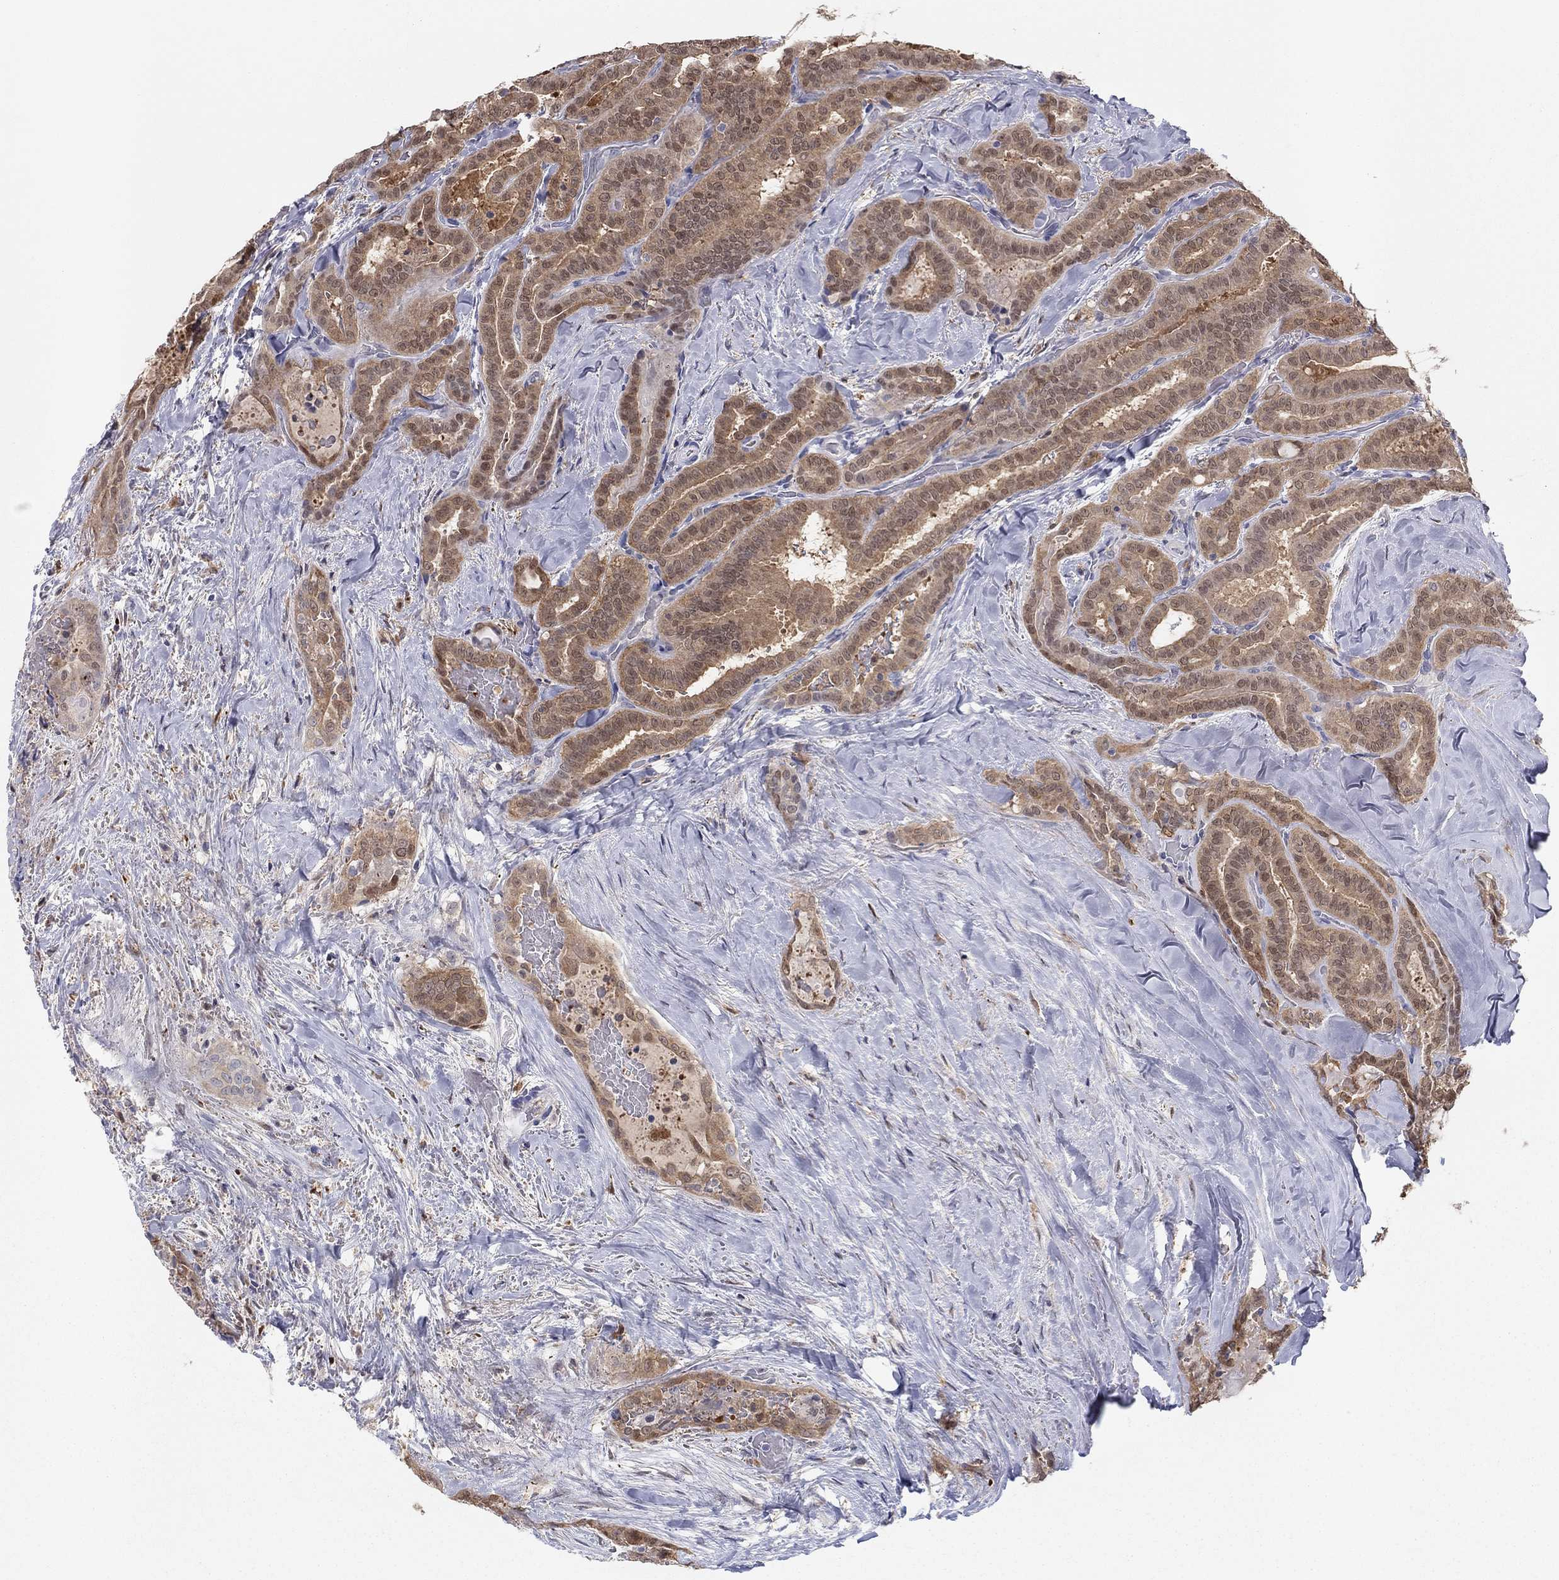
{"staining": {"intensity": "weak", "quantity": "25%-75%", "location": "cytoplasmic/membranous"}, "tissue": "thyroid cancer", "cell_type": "Tumor cells", "image_type": "cancer", "snomed": [{"axis": "morphology", "description": "Papillary adenocarcinoma, NOS"}, {"axis": "topography", "description": "Thyroid gland"}], "caption": "A brown stain shows weak cytoplasmic/membranous staining of a protein in human papillary adenocarcinoma (thyroid) tumor cells. (DAB (3,3'-diaminobenzidine) IHC, brown staining for protein, blue staining for nuclei).", "gene": "PDXK", "patient": {"sex": "female", "age": 39}}